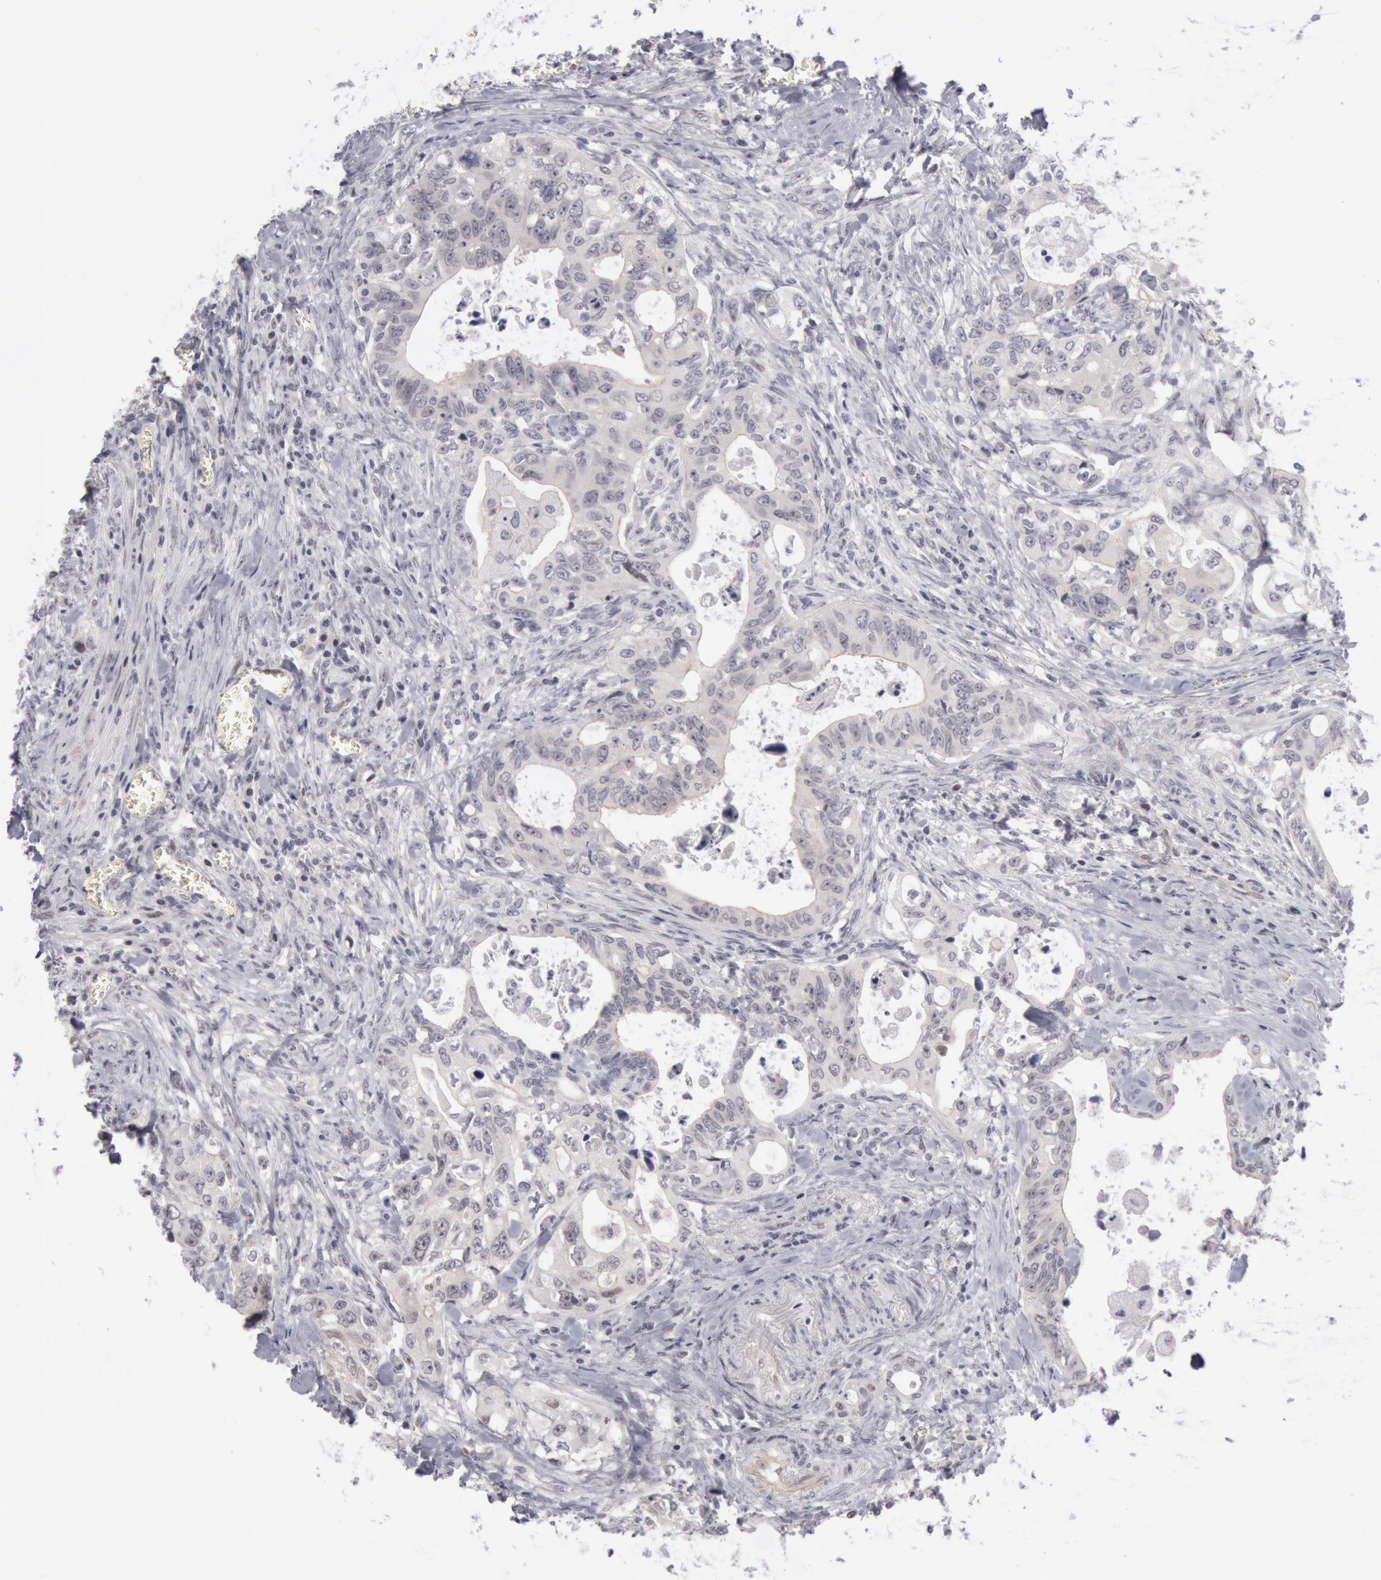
{"staining": {"intensity": "weak", "quantity": "<25%", "location": "cytoplasmic/membranous"}, "tissue": "colorectal cancer", "cell_type": "Tumor cells", "image_type": "cancer", "snomed": [{"axis": "morphology", "description": "Adenocarcinoma, NOS"}, {"axis": "topography", "description": "Rectum"}], "caption": "This is an immunohistochemistry image of human colorectal cancer. There is no expression in tumor cells.", "gene": "JOSD1", "patient": {"sex": "female", "age": 57}}